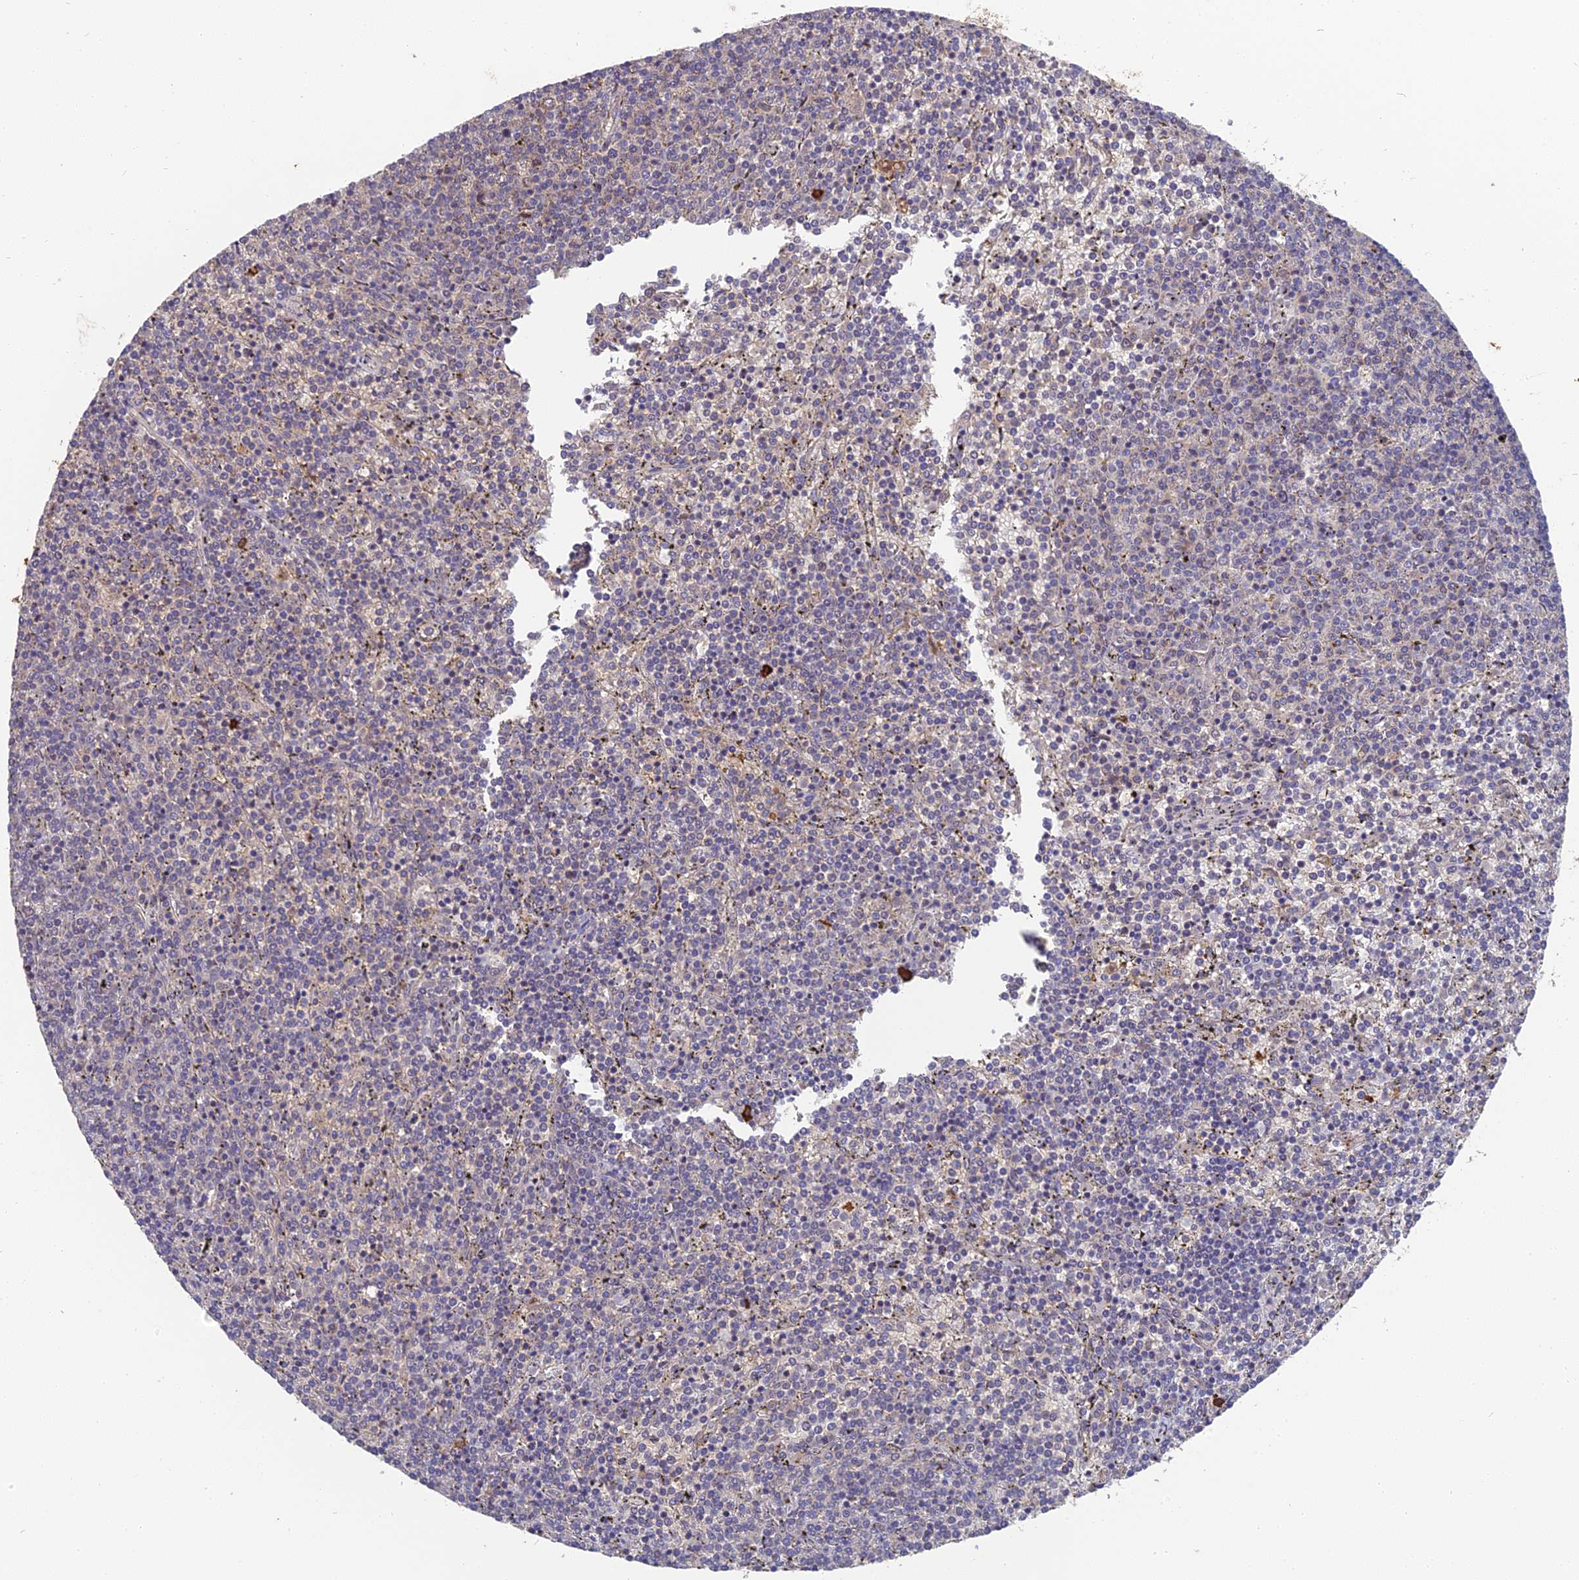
{"staining": {"intensity": "negative", "quantity": "none", "location": "none"}, "tissue": "lymphoma", "cell_type": "Tumor cells", "image_type": "cancer", "snomed": [{"axis": "morphology", "description": "Malignant lymphoma, non-Hodgkin's type, Low grade"}, {"axis": "topography", "description": "Spleen"}], "caption": "This histopathology image is of lymphoma stained with immunohistochemistry (IHC) to label a protein in brown with the nuclei are counter-stained blue. There is no positivity in tumor cells.", "gene": "ERMAP", "patient": {"sex": "female", "age": 50}}